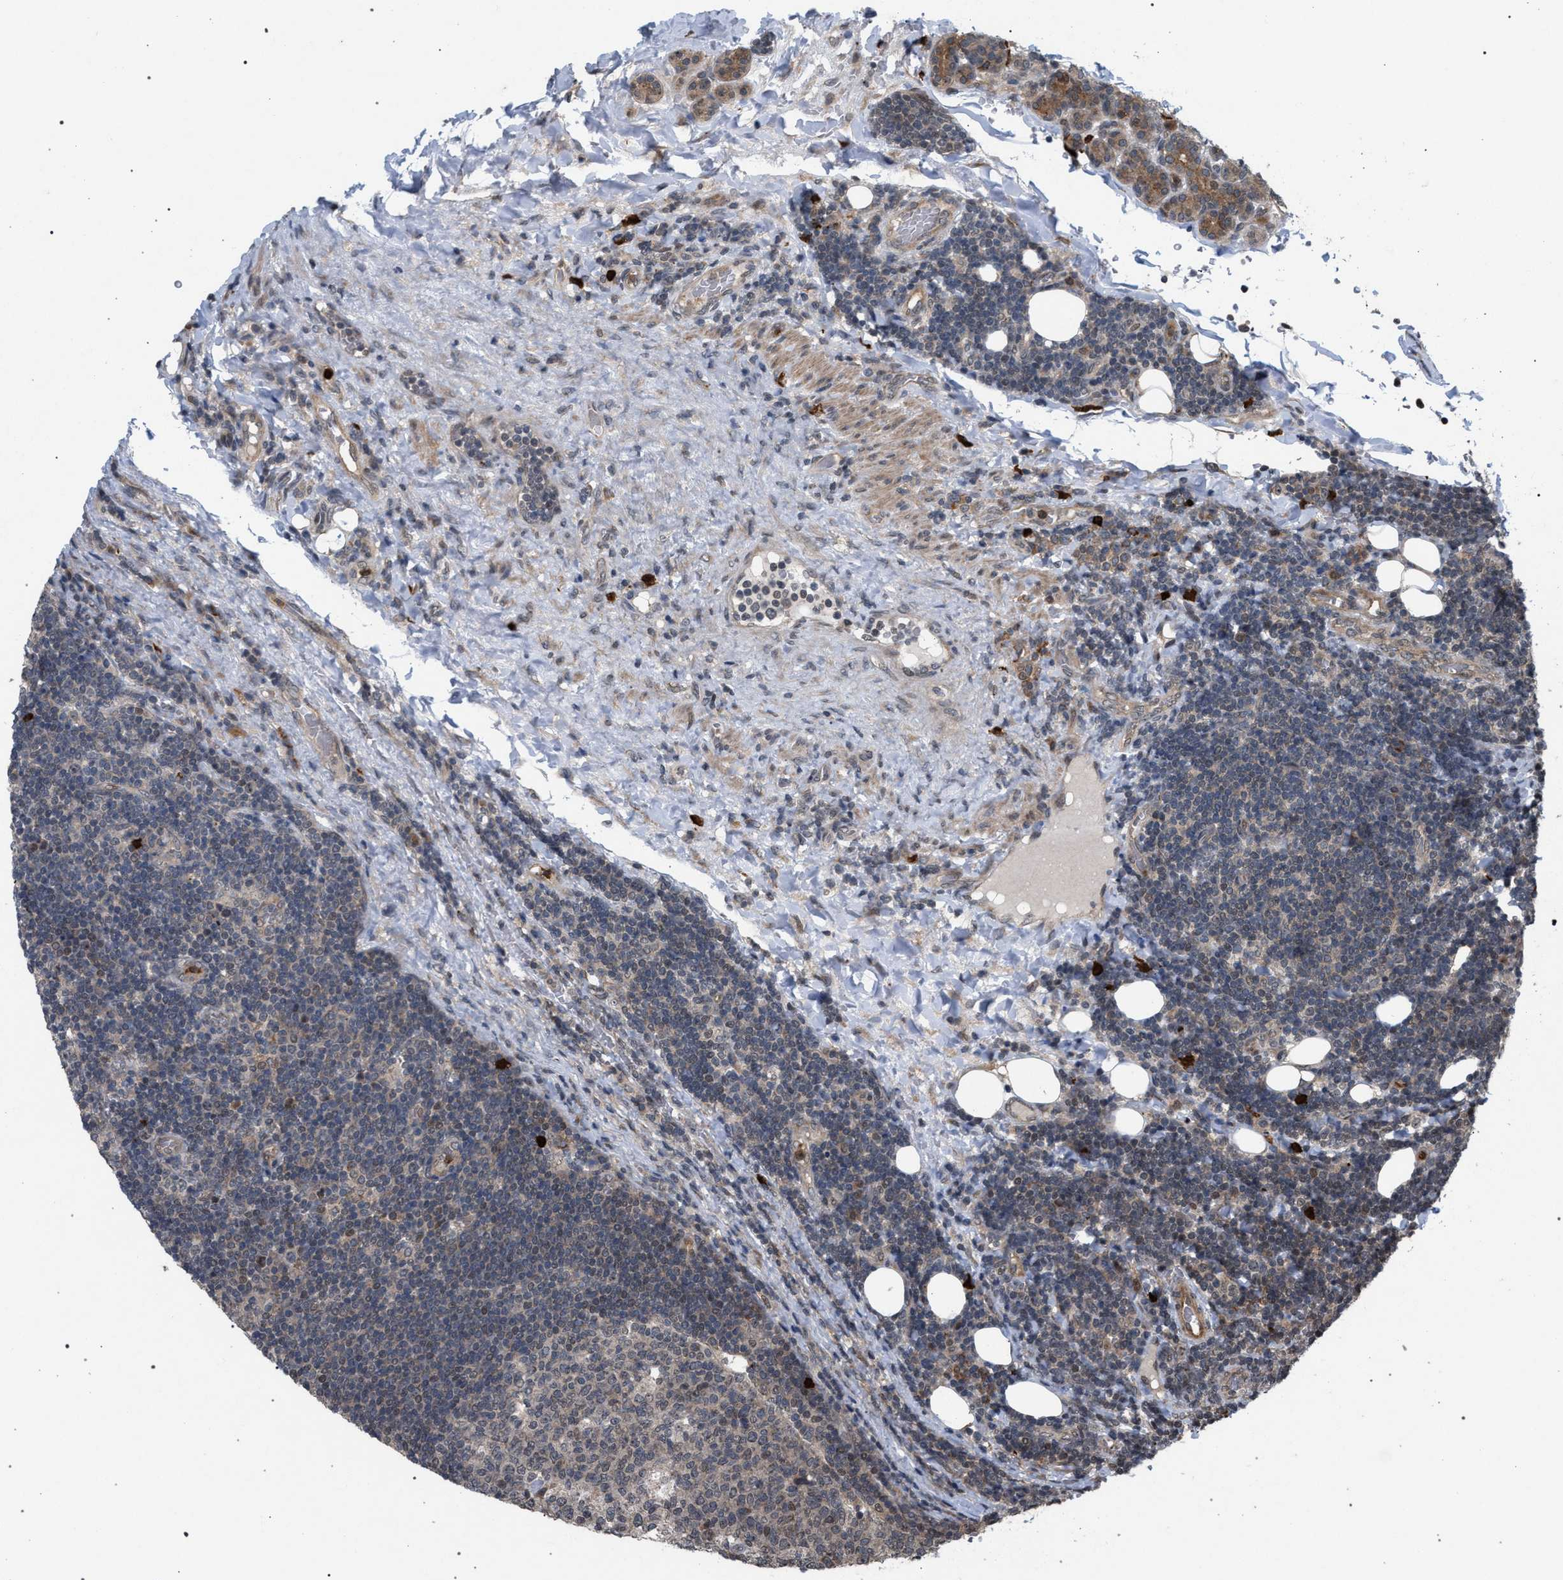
{"staining": {"intensity": "negative", "quantity": "none", "location": "none"}, "tissue": "lymph node", "cell_type": "Germinal center cells", "image_type": "normal", "snomed": [{"axis": "morphology", "description": "Normal tissue, NOS"}, {"axis": "topography", "description": "Lymph node"}, {"axis": "topography", "description": "Salivary gland"}], "caption": "Human lymph node stained for a protein using IHC displays no positivity in germinal center cells.", "gene": "IRAK4", "patient": {"sex": "male", "age": 8}}